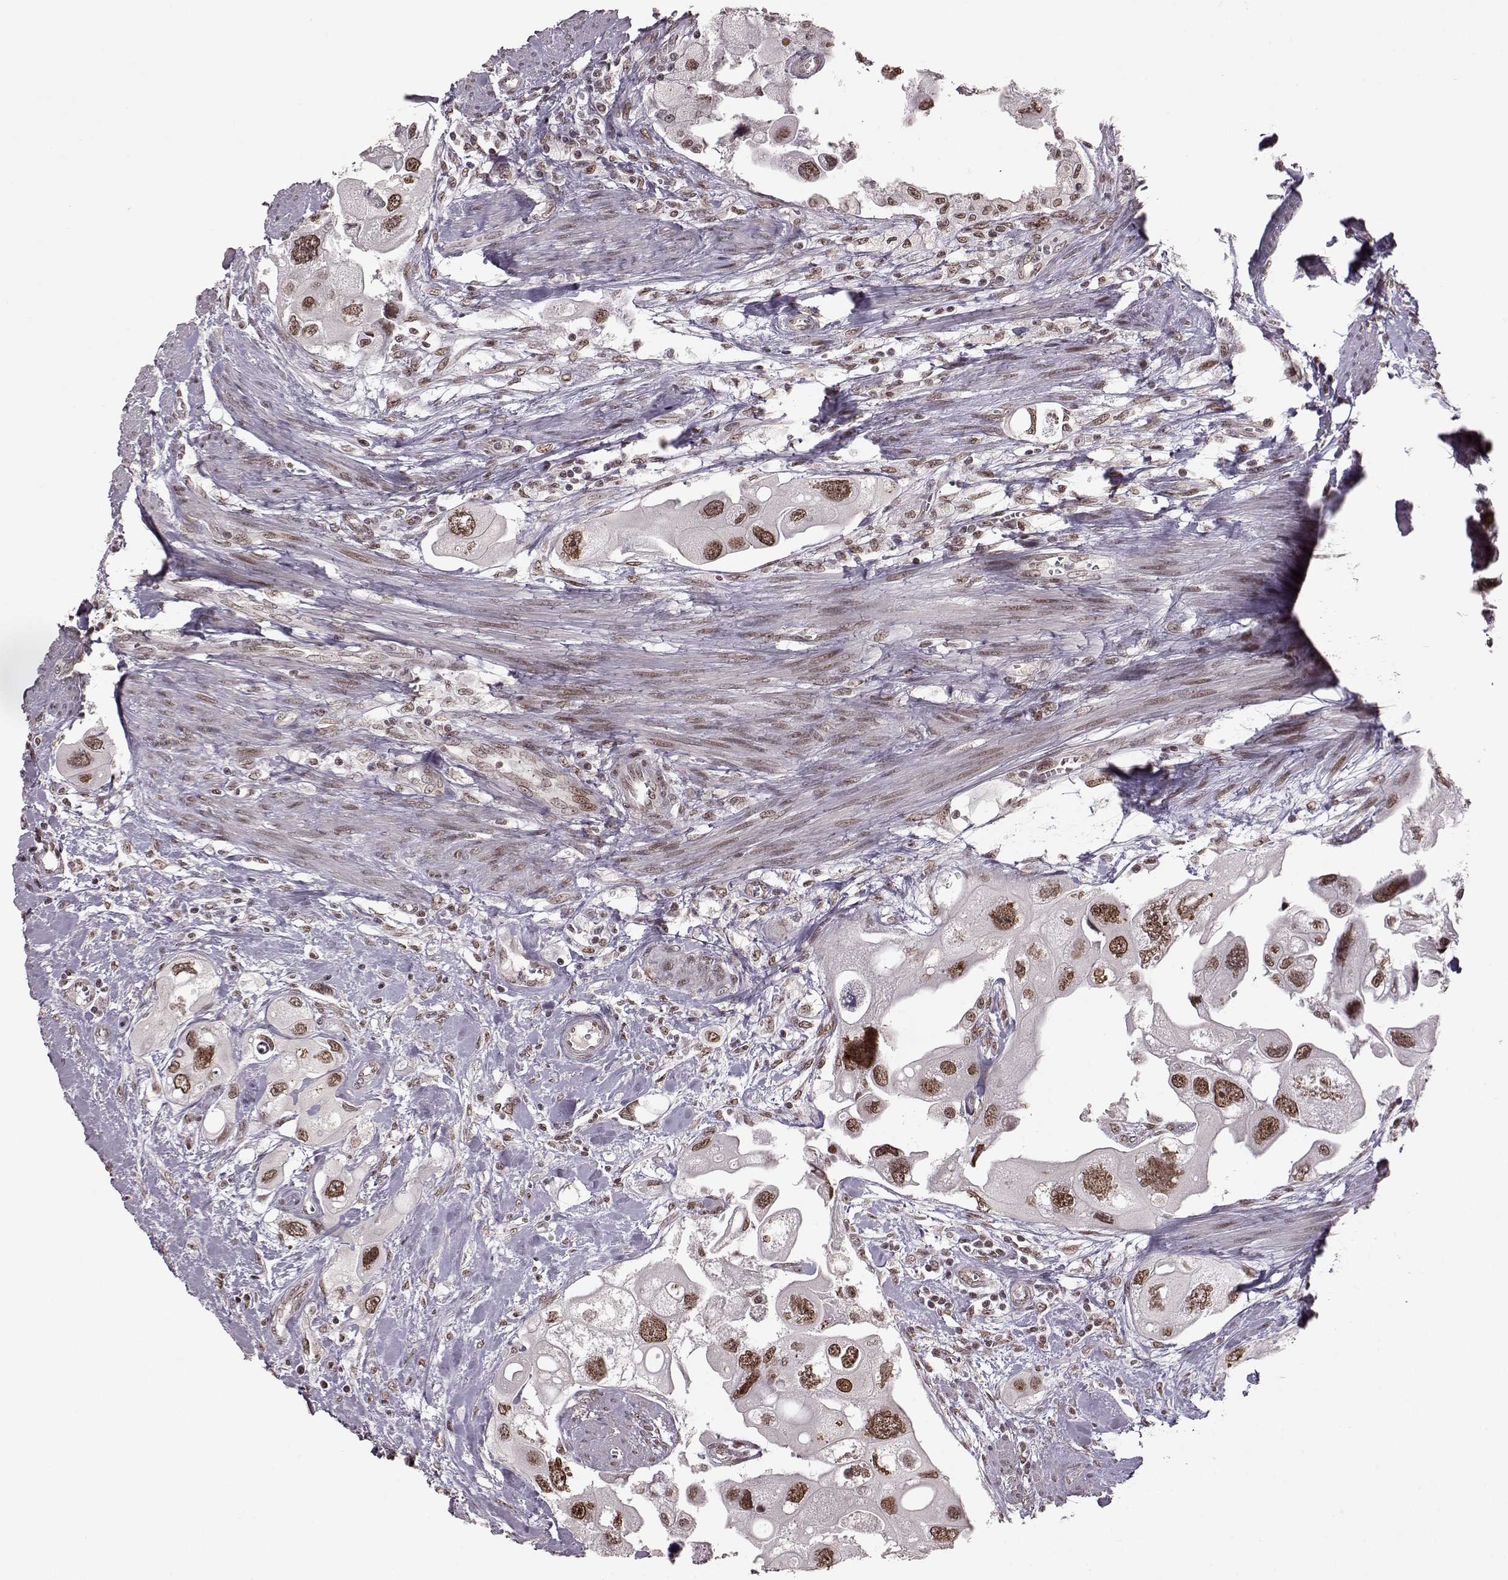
{"staining": {"intensity": "moderate", "quantity": ">75%", "location": "nuclear"}, "tissue": "urothelial cancer", "cell_type": "Tumor cells", "image_type": "cancer", "snomed": [{"axis": "morphology", "description": "Urothelial carcinoma, High grade"}, {"axis": "topography", "description": "Urinary bladder"}], "caption": "Human urothelial cancer stained with a brown dye shows moderate nuclear positive positivity in about >75% of tumor cells.", "gene": "RRAGD", "patient": {"sex": "male", "age": 59}}